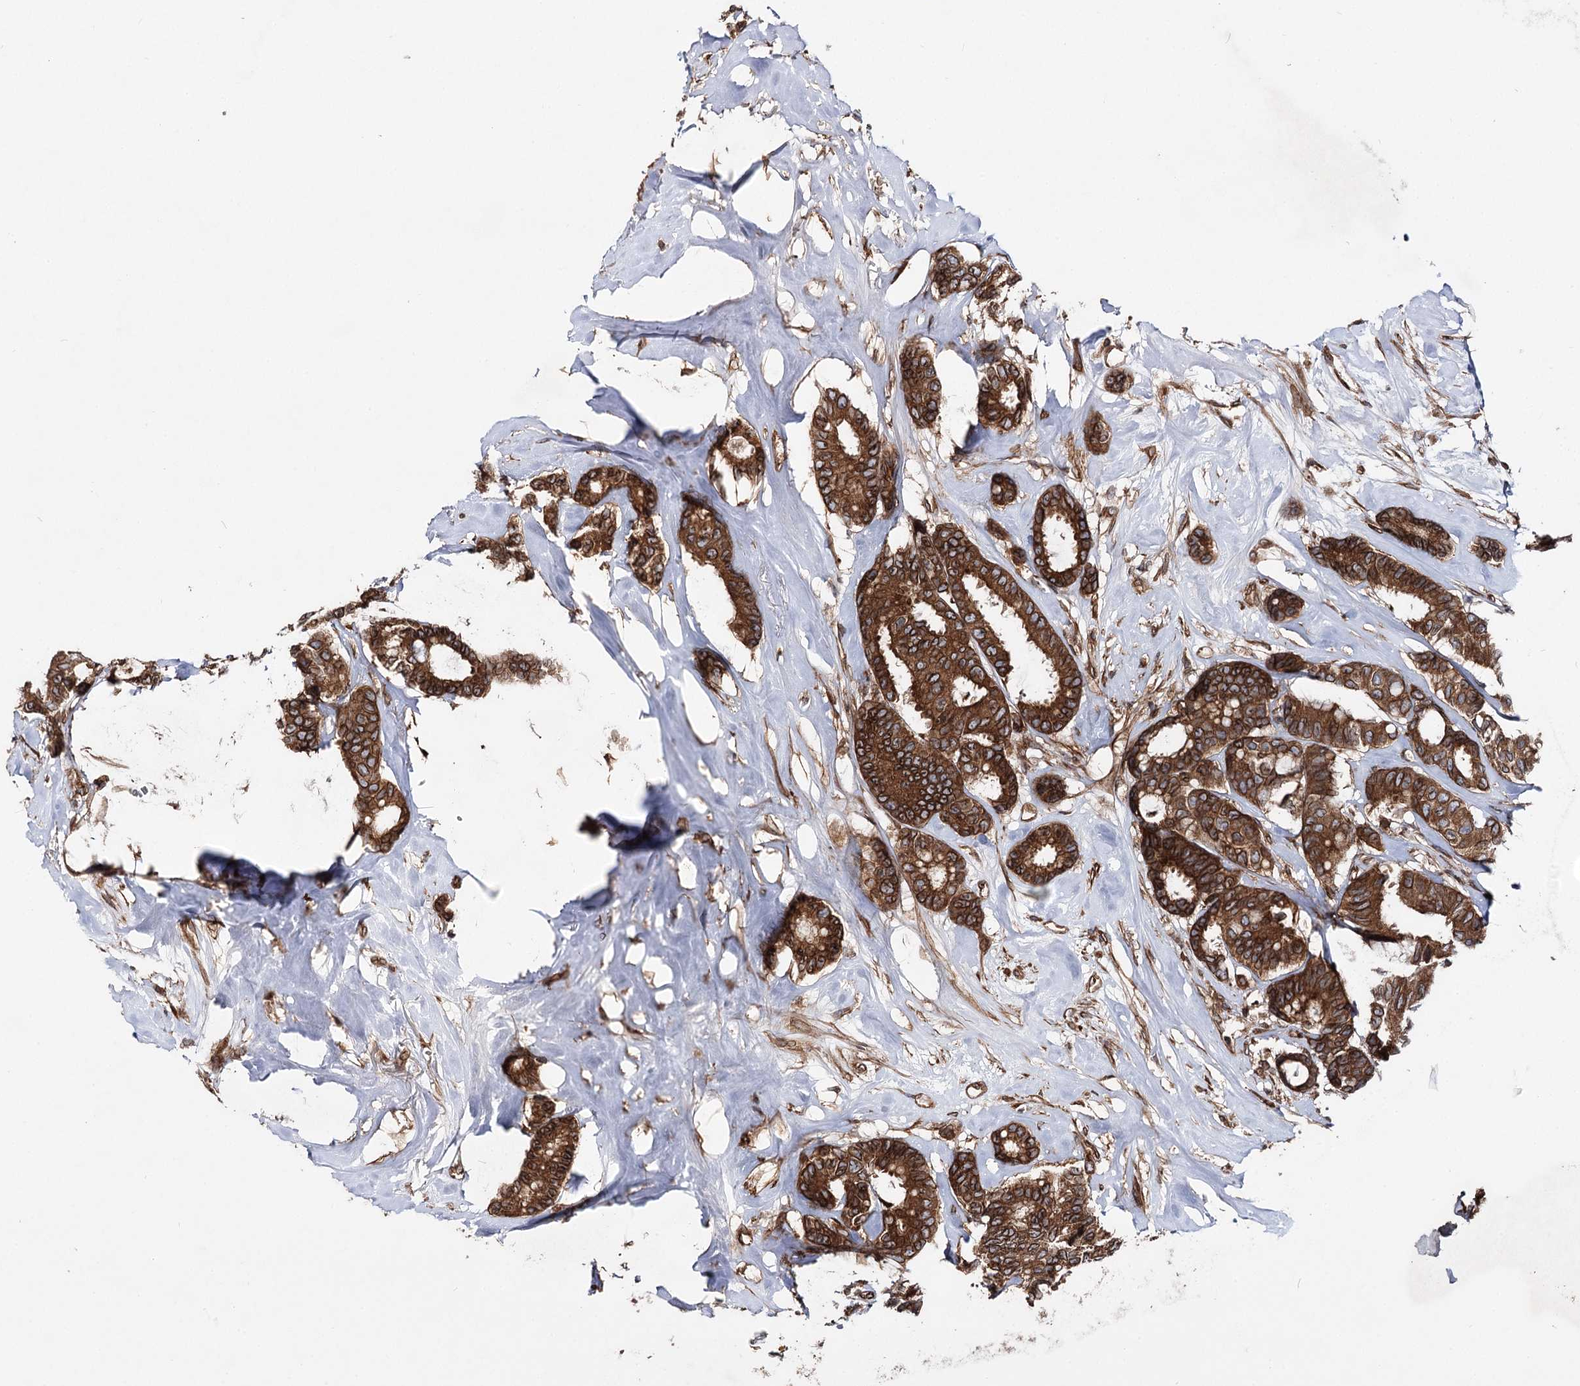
{"staining": {"intensity": "strong", "quantity": ">75%", "location": "cytoplasmic/membranous"}, "tissue": "breast cancer", "cell_type": "Tumor cells", "image_type": "cancer", "snomed": [{"axis": "morphology", "description": "Duct carcinoma"}, {"axis": "topography", "description": "Breast"}], "caption": "A high amount of strong cytoplasmic/membranous expression is appreciated in about >75% of tumor cells in breast cancer tissue.", "gene": "FGFR1OP2", "patient": {"sex": "female", "age": 87}}